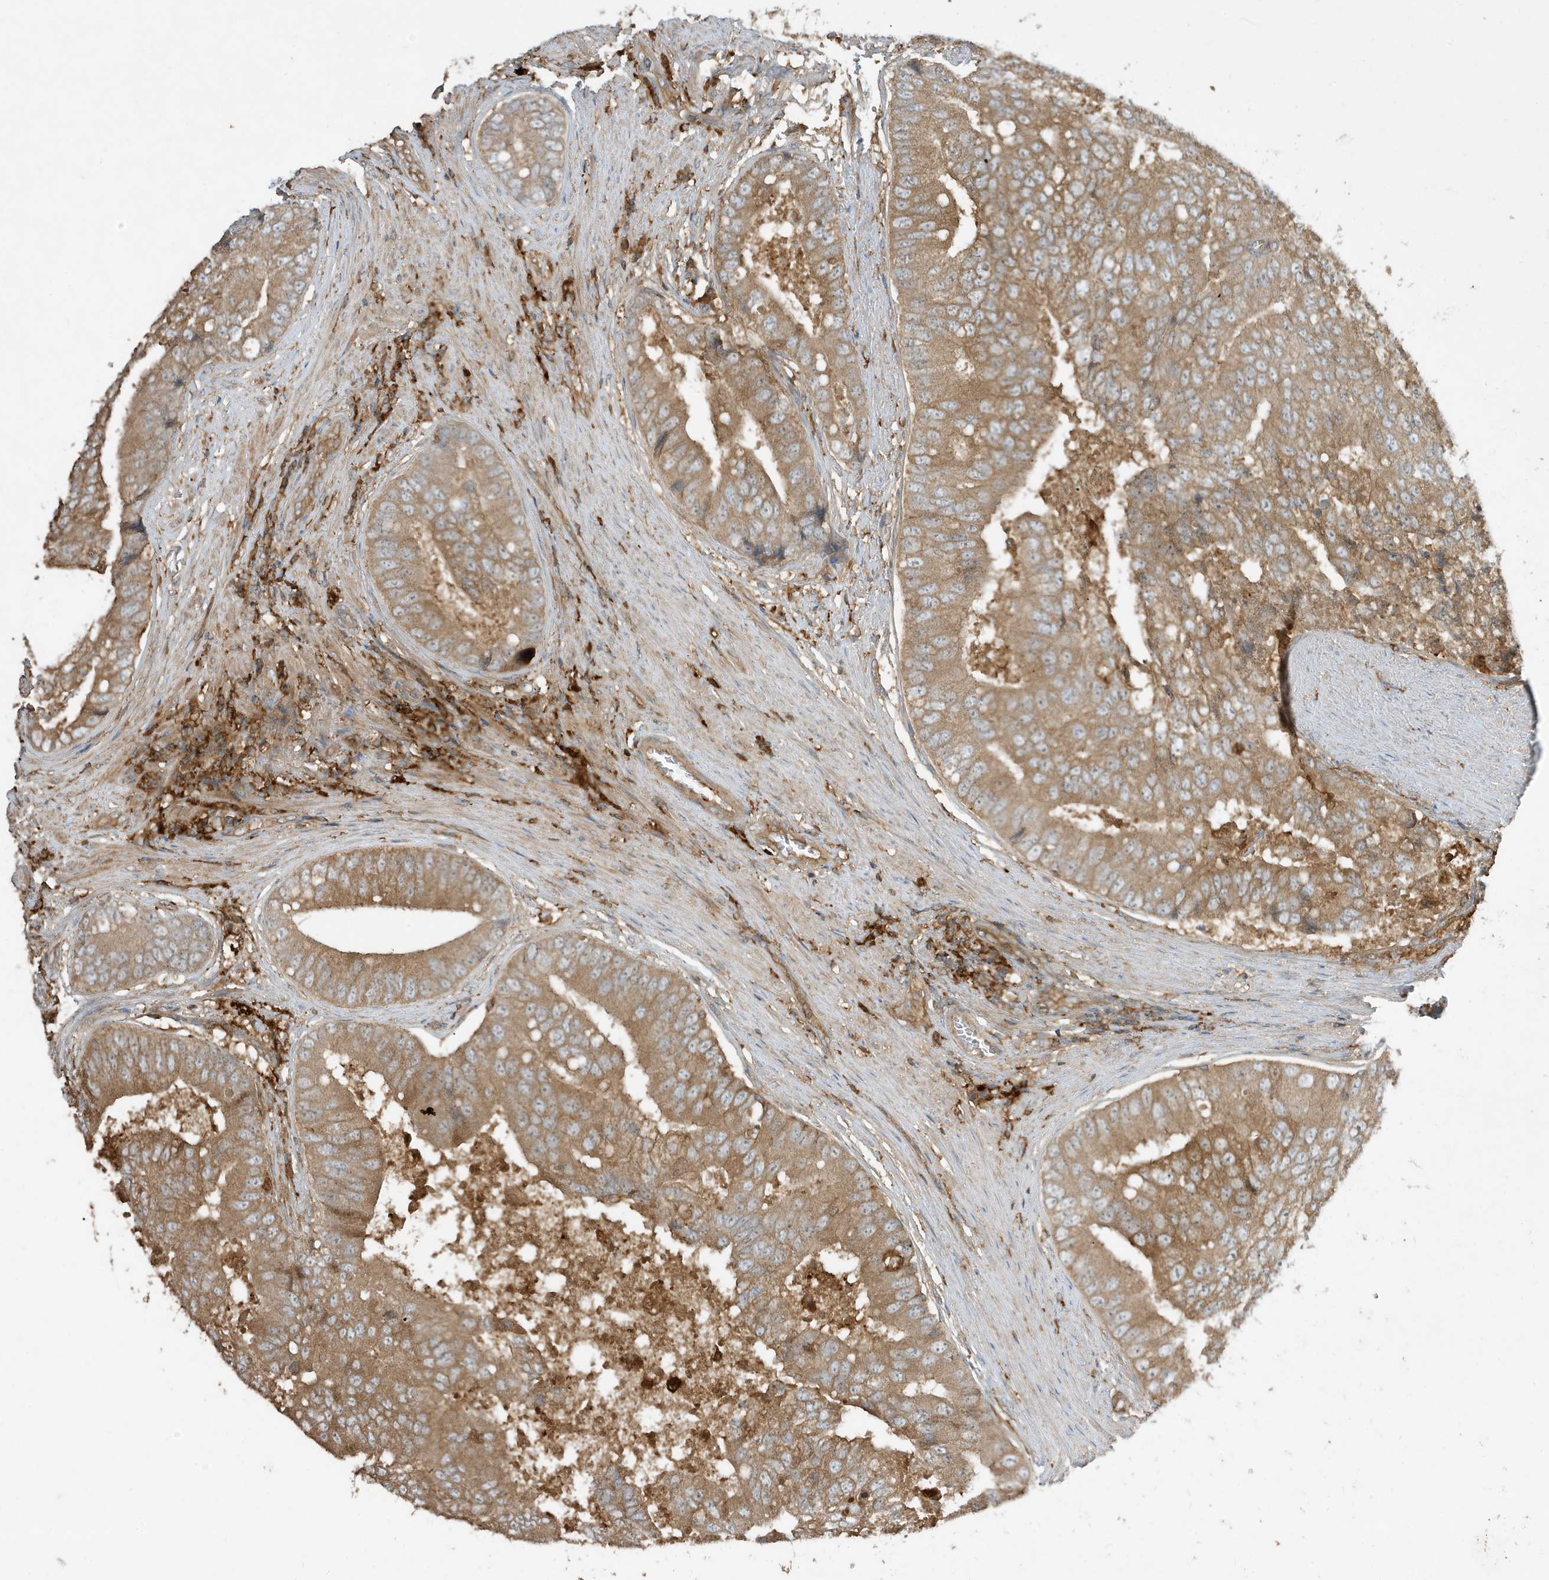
{"staining": {"intensity": "moderate", "quantity": ">75%", "location": "cytoplasmic/membranous"}, "tissue": "prostate cancer", "cell_type": "Tumor cells", "image_type": "cancer", "snomed": [{"axis": "morphology", "description": "Adenocarcinoma, High grade"}, {"axis": "topography", "description": "Prostate"}], "caption": "Human prostate cancer (high-grade adenocarcinoma) stained with a brown dye exhibits moderate cytoplasmic/membranous positive staining in approximately >75% of tumor cells.", "gene": "ABTB1", "patient": {"sex": "male", "age": 70}}